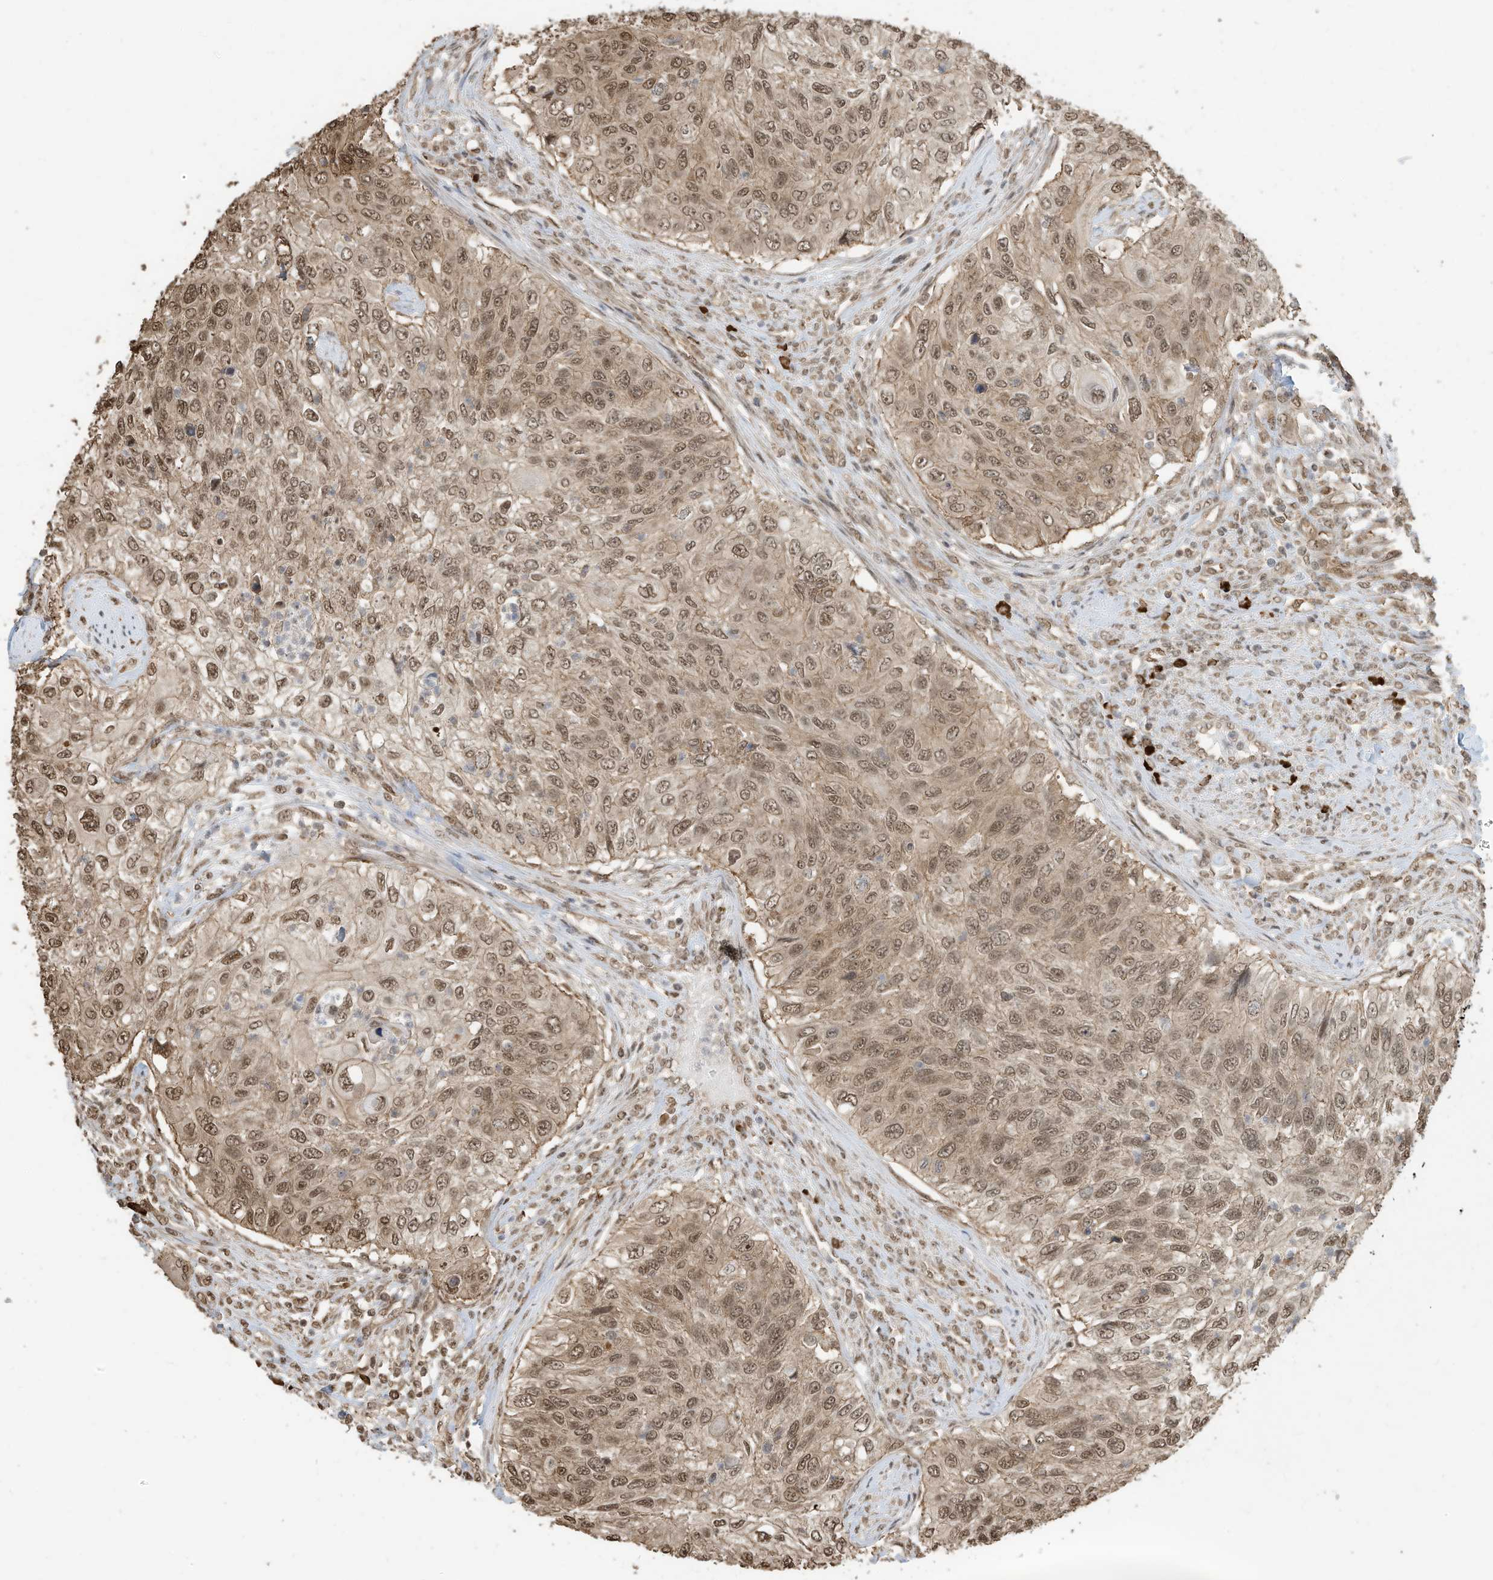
{"staining": {"intensity": "moderate", "quantity": ">75%", "location": "nuclear"}, "tissue": "urothelial cancer", "cell_type": "Tumor cells", "image_type": "cancer", "snomed": [{"axis": "morphology", "description": "Urothelial carcinoma, High grade"}, {"axis": "topography", "description": "Urinary bladder"}], "caption": "The micrograph reveals staining of urothelial cancer, revealing moderate nuclear protein staining (brown color) within tumor cells.", "gene": "ZNF195", "patient": {"sex": "female", "age": 60}}